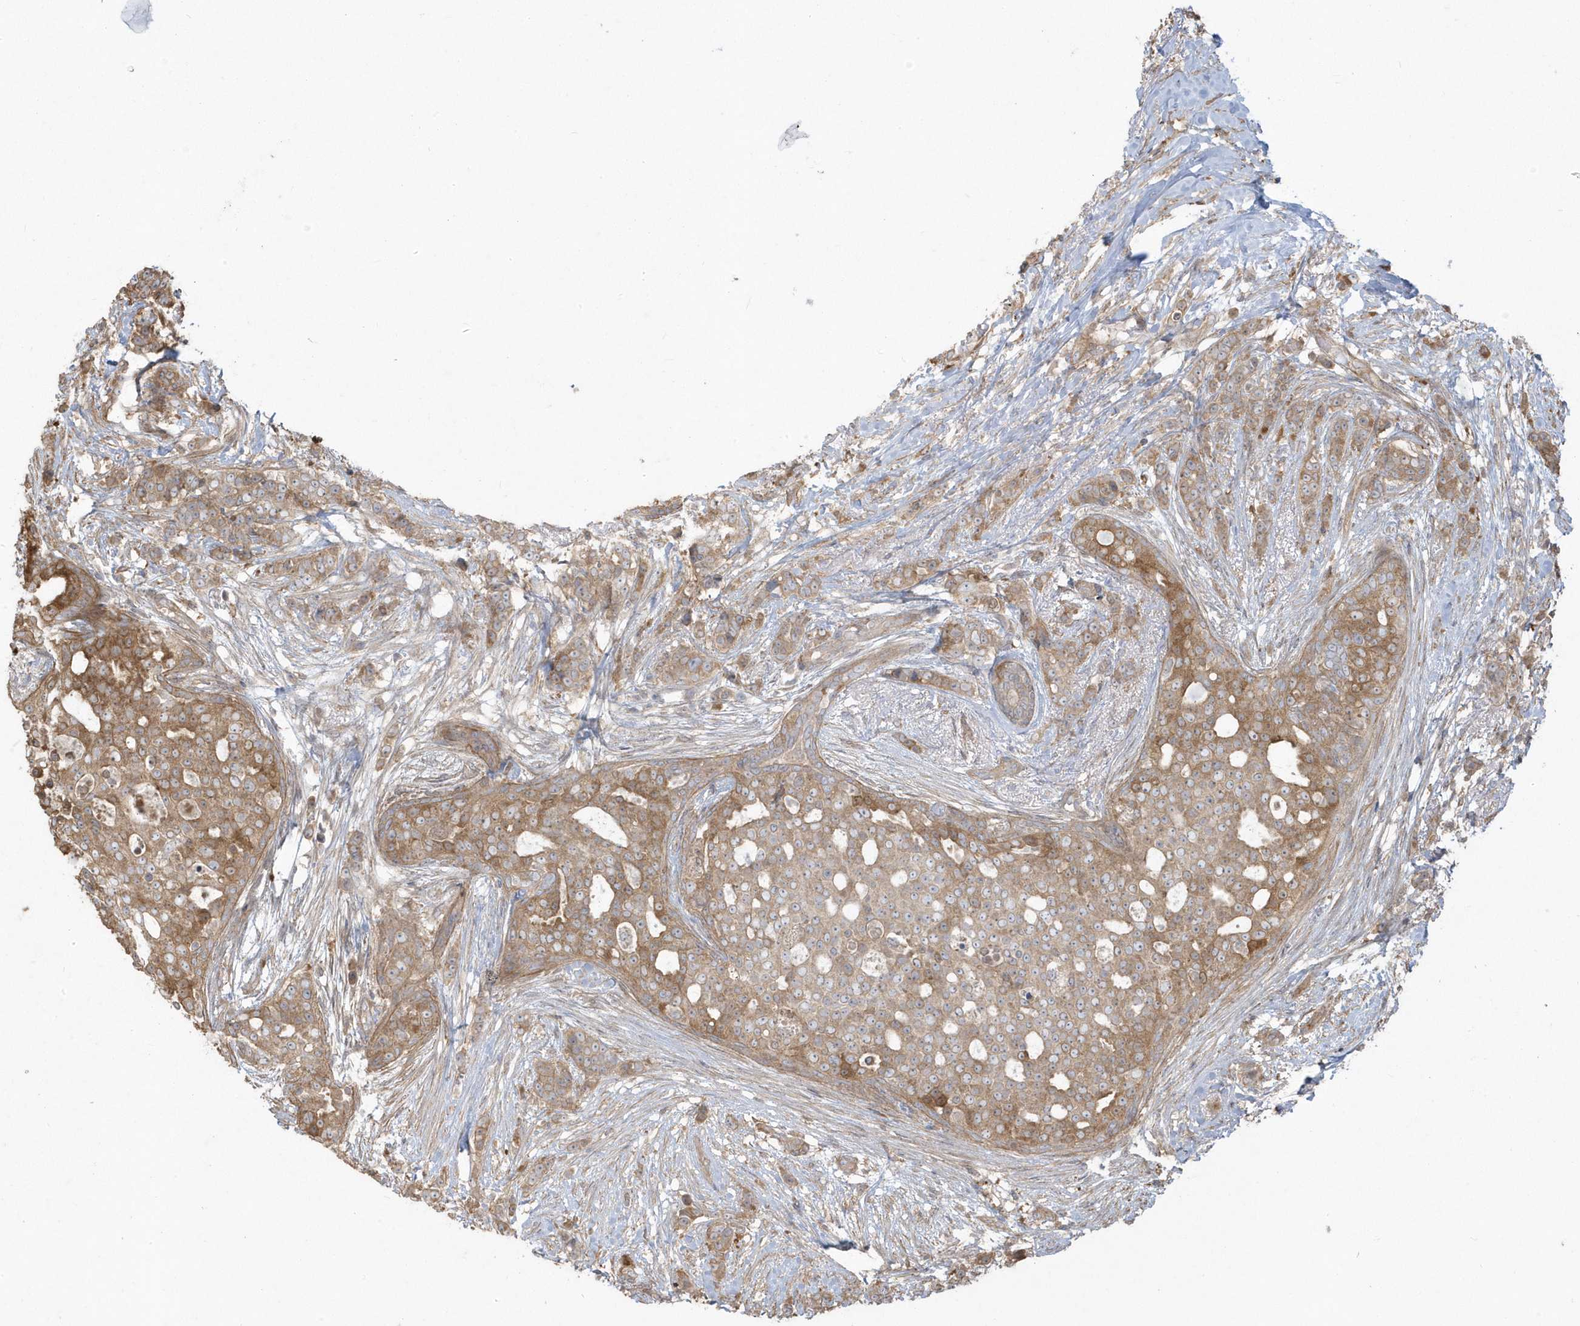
{"staining": {"intensity": "moderate", "quantity": ">75%", "location": "cytoplasmic/membranous"}, "tissue": "breast cancer", "cell_type": "Tumor cells", "image_type": "cancer", "snomed": [{"axis": "morphology", "description": "Lobular carcinoma"}, {"axis": "topography", "description": "Breast"}], "caption": "A brown stain shows moderate cytoplasmic/membranous expression of a protein in human breast cancer (lobular carcinoma) tumor cells. (DAB IHC, brown staining for protein, blue staining for nuclei).", "gene": "HNMT", "patient": {"sex": "female", "age": 51}}